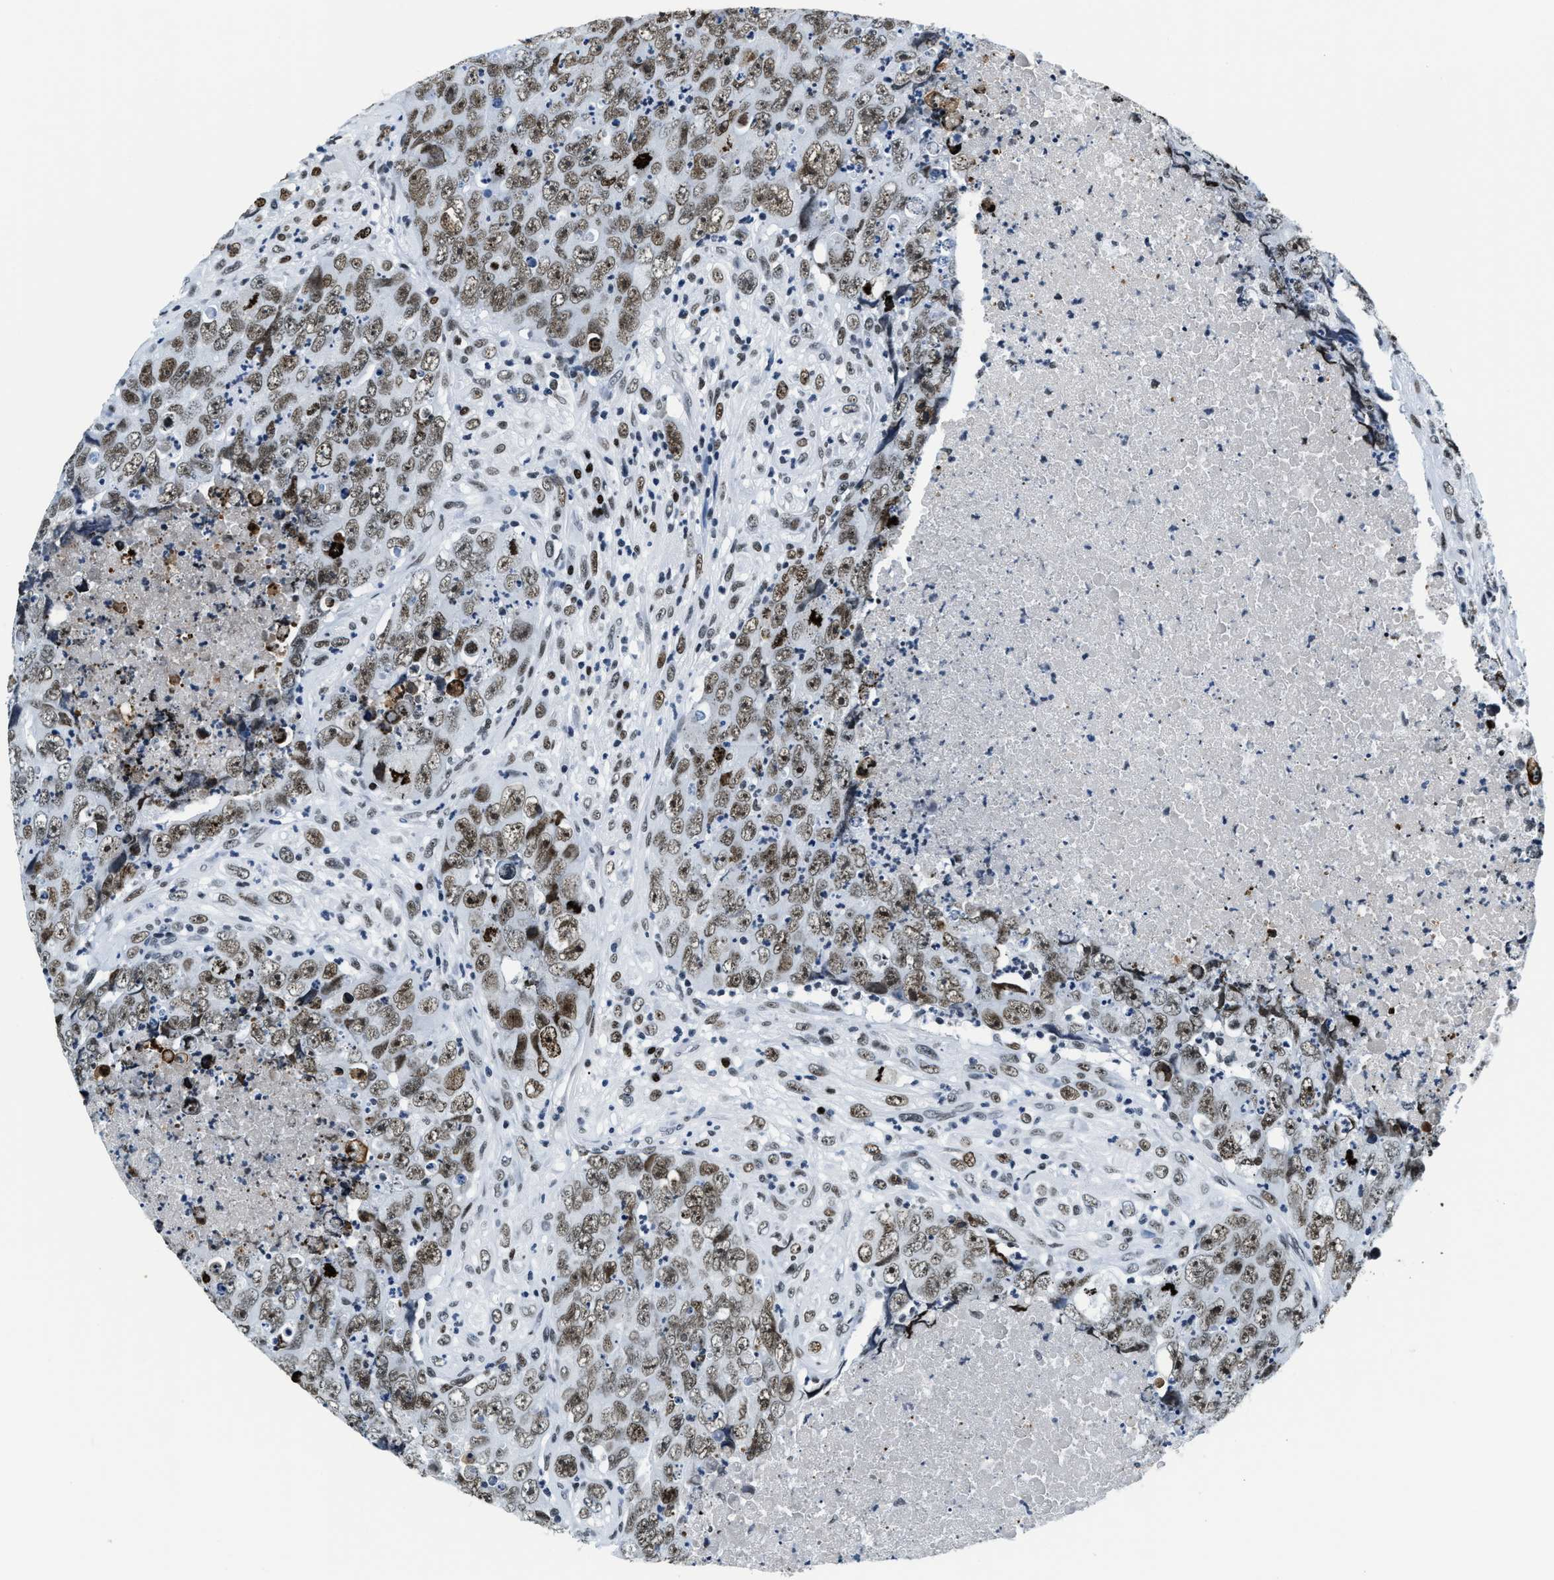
{"staining": {"intensity": "strong", "quantity": ">75%", "location": "nuclear"}, "tissue": "testis cancer", "cell_type": "Tumor cells", "image_type": "cancer", "snomed": [{"axis": "morphology", "description": "Carcinoma, Embryonal, NOS"}, {"axis": "topography", "description": "Testis"}], "caption": "Tumor cells display high levels of strong nuclear positivity in approximately >75% of cells in embryonal carcinoma (testis).", "gene": "TOP1", "patient": {"sex": "male", "age": 32}}